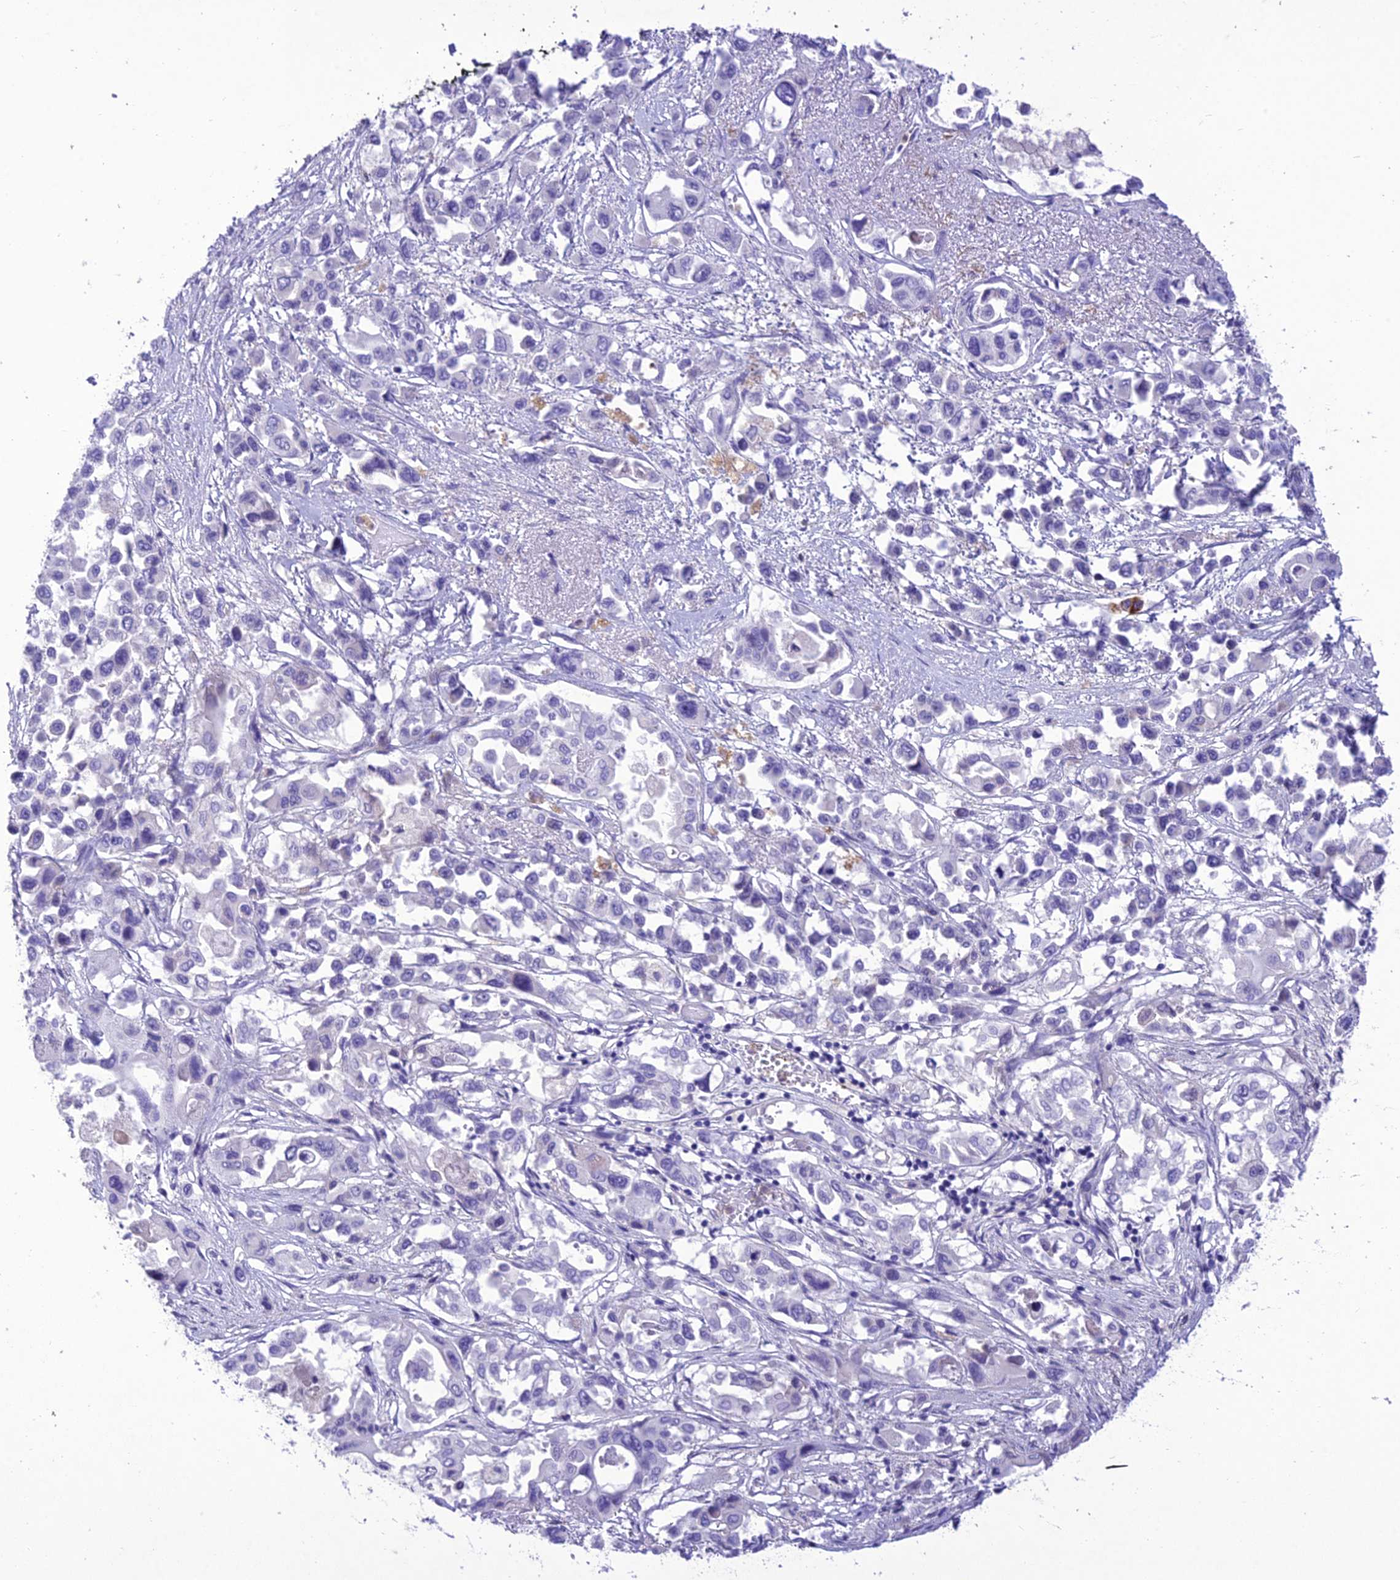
{"staining": {"intensity": "negative", "quantity": "none", "location": "none"}, "tissue": "pancreatic cancer", "cell_type": "Tumor cells", "image_type": "cancer", "snomed": [{"axis": "morphology", "description": "Adenocarcinoma, NOS"}, {"axis": "topography", "description": "Pancreas"}], "caption": "Tumor cells show no significant staining in adenocarcinoma (pancreatic). The staining was performed using DAB to visualize the protein expression in brown, while the nuclei were stained in blue with hematoxylin (Magnification: 20x).", "gene": "SLC13A5", "patient": {"sex": "male", "age": 92}}